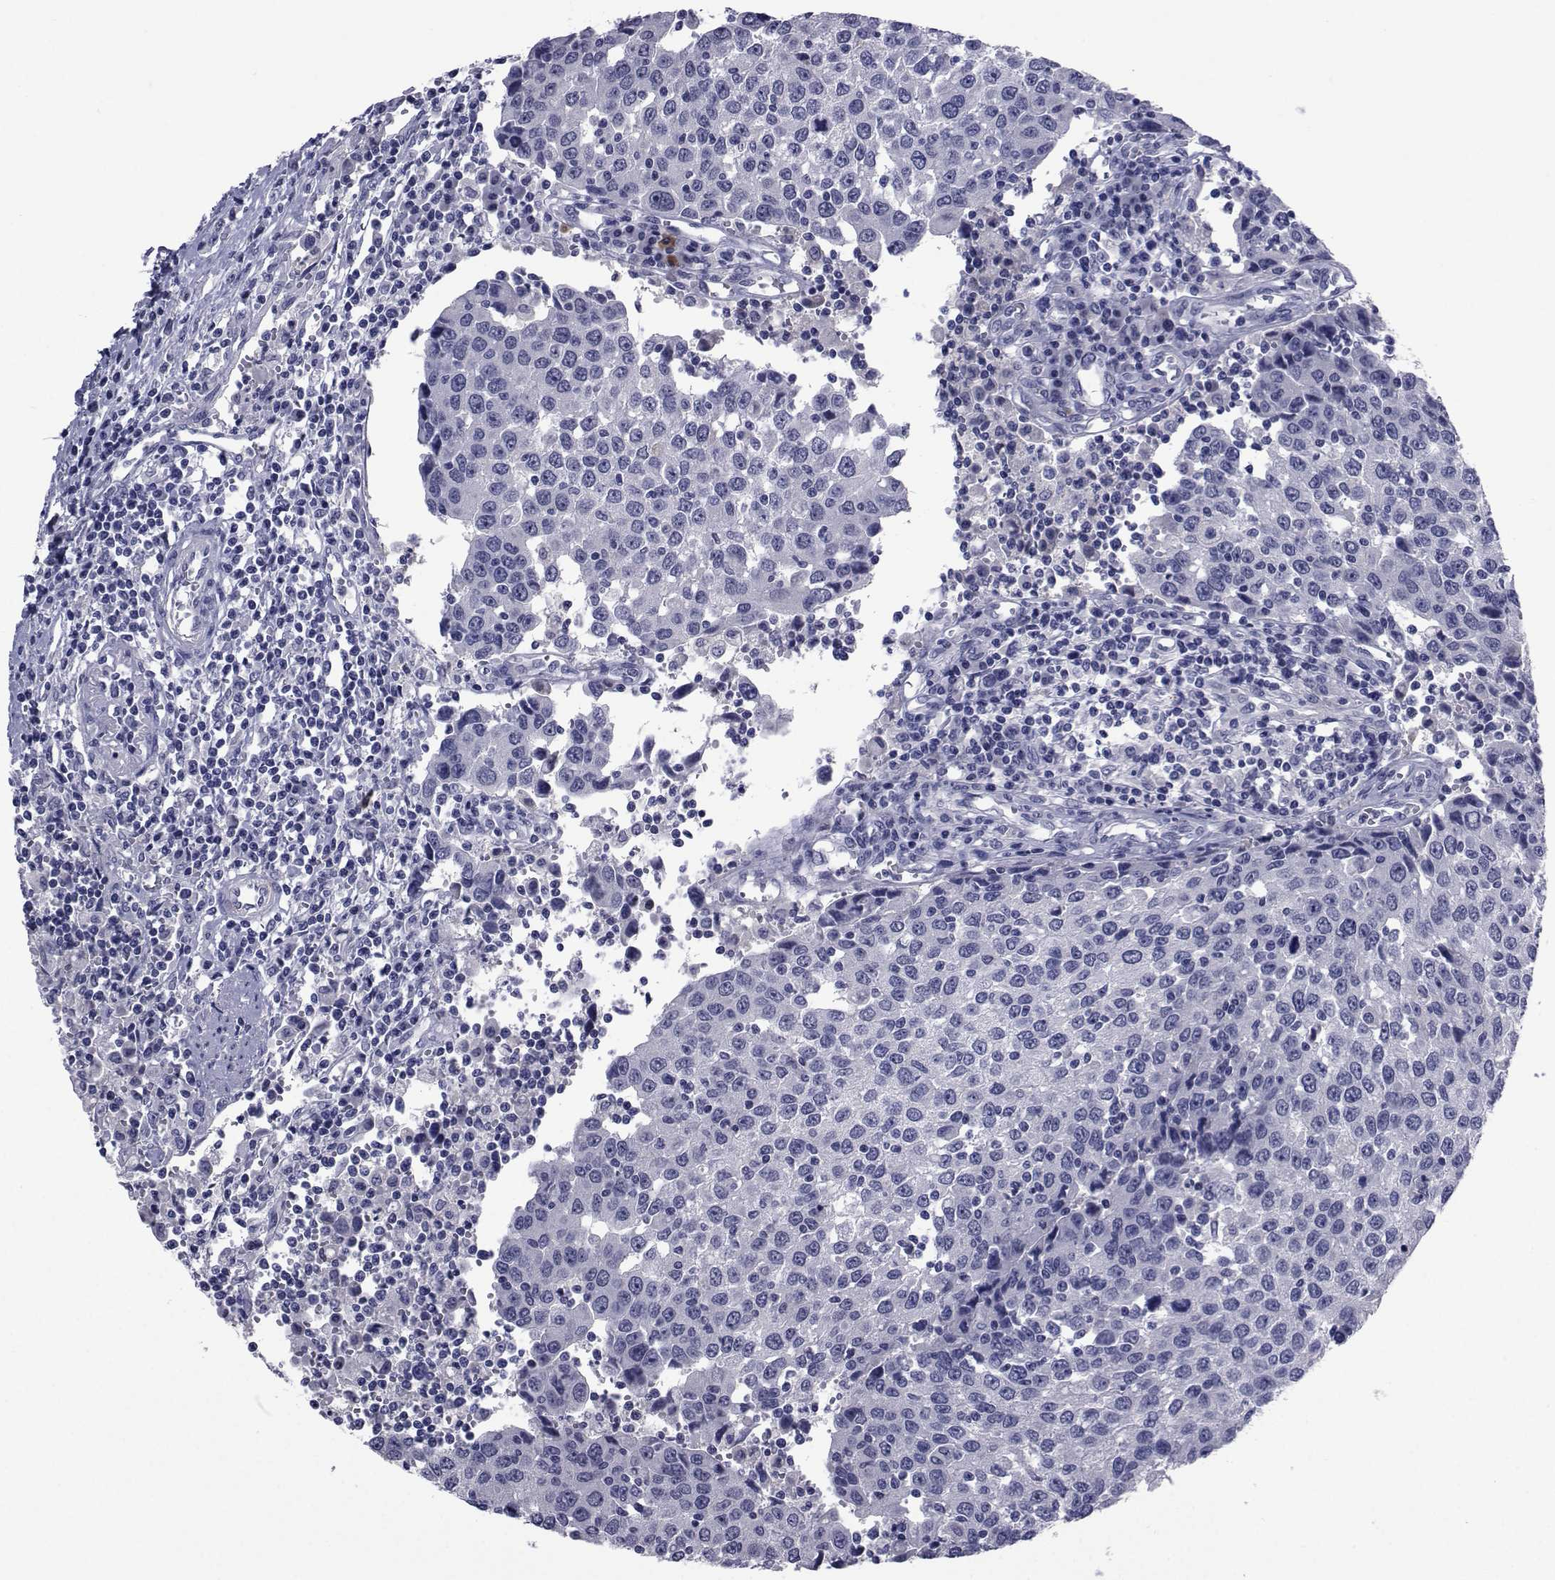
{"staining": {"intensity": "negative", "quantity": "none", "location": "none"}, "tissue": "urothelial cancer", "cell_type": "Tumor cells", "image_type": "cancer", "snomed": [{"axis": "morphology", "description": "Urothelial carcinoma, High grade"}, {"axis": "topography", "description": "Urinary bladder"}], "caption": "Tumor cells show no significant protein staining in urothelial carcinoma (high-grade).", "gene": "SEMA5B", "patient": {"sex": "female", "age": 85}}